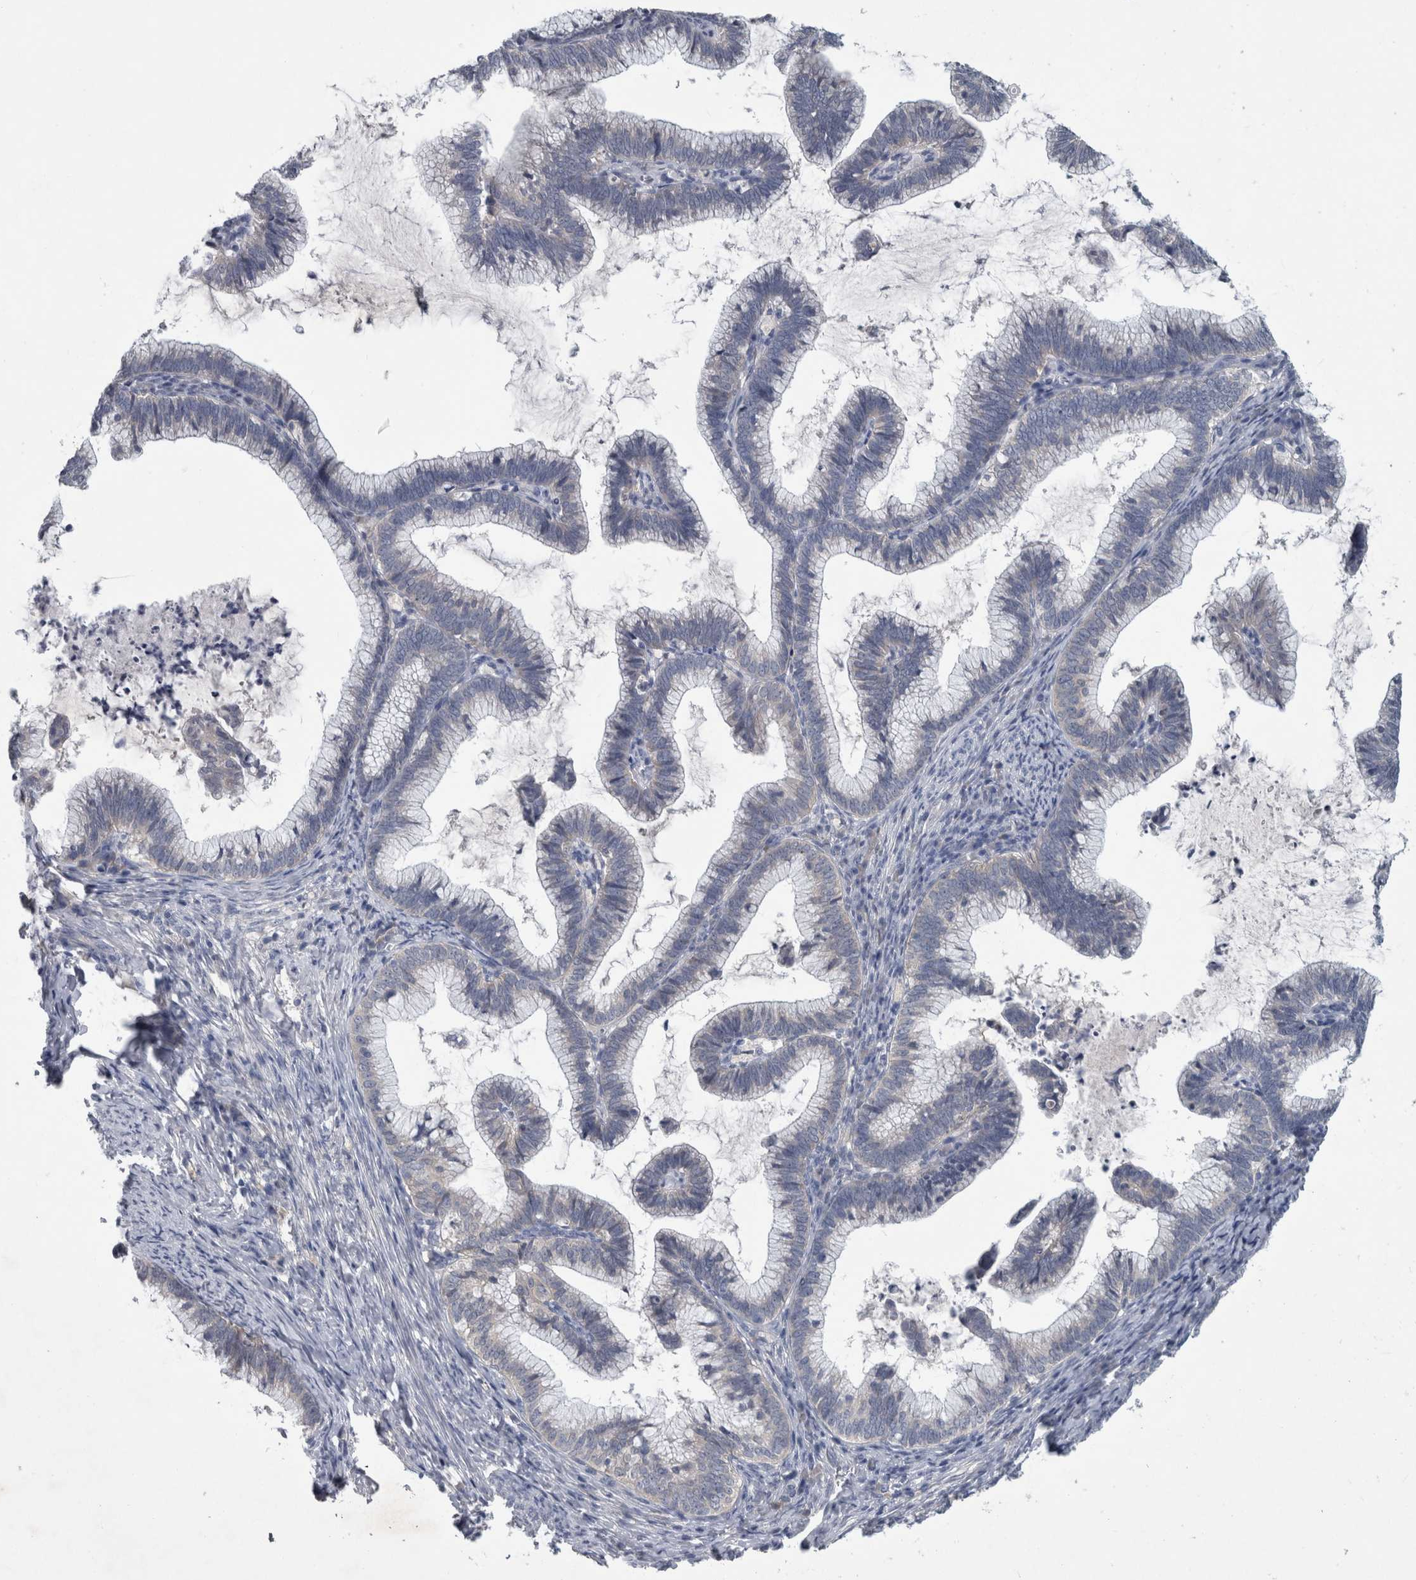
{"staining": {"intensity": "negative", "quantity": "none", "location": "none"}, "tissue": "cervical cancer", "cell_type": "Tumor cells", "image_type": "cancer", "snomed": [{"axis": "morphology", "description": "Adenocarcinoma, NOS"}, {"axis": "topography", "description": "Cervix"}], "caption": "Histopathology image shows no protein staining in tumor cells of cervical adenocarcinoma tissue. (DAB (3,3'-diaminobenzidine) immunohistochemistry visualized using brightfield microscopy, high magnification).", "gene": "FAM83H", "patient": {"sex": "female", "age": 36}}